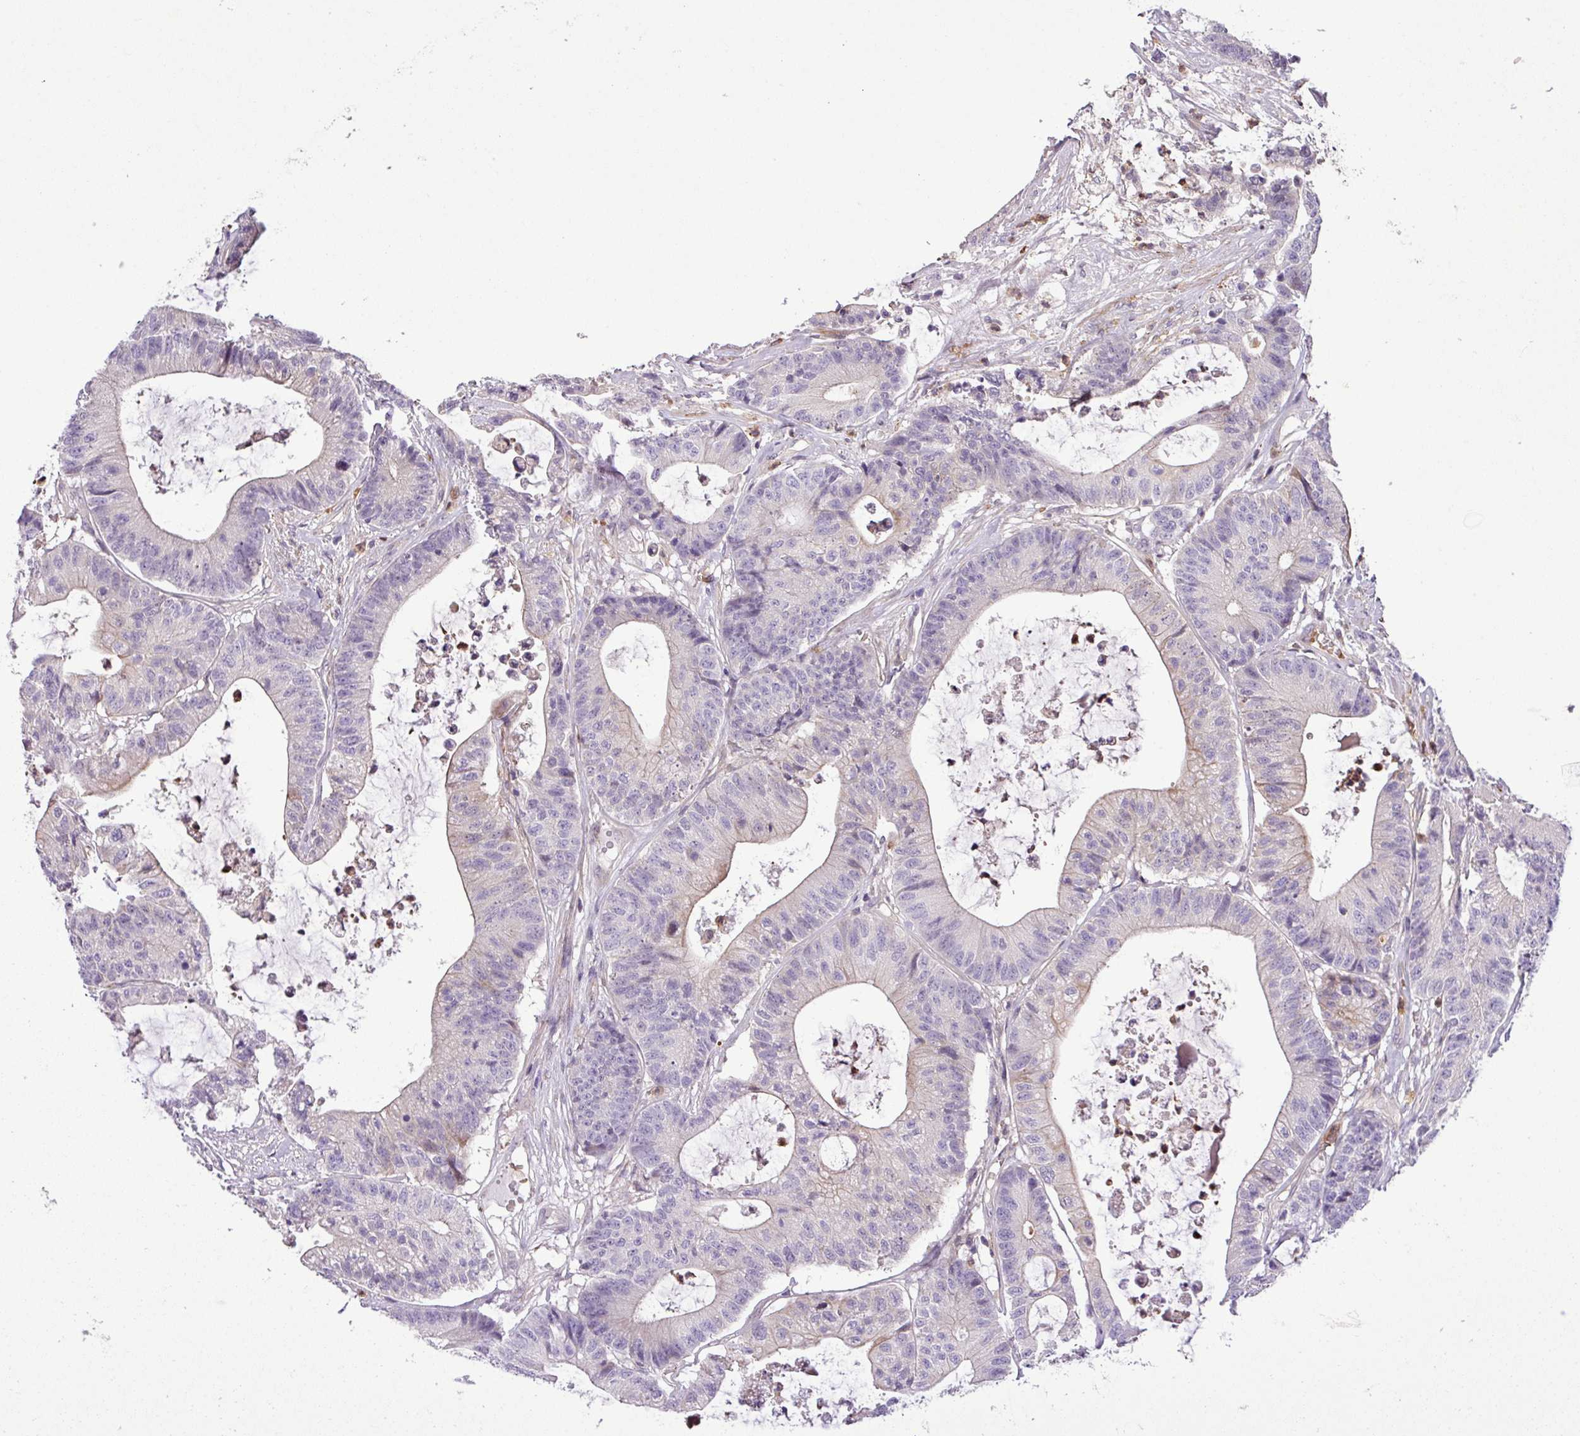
{"staining": {"intensity": "negative", "quantity": "none", "location": "none"}, "tissue": "colorectal cancer", "cell_type": "Tumor cells", "image_type": "cancer", "snomed": [{"axis": "morphology", "description": "Adenocarcinoma, NOS"}, {"axis": "topography", "description": "Colon"}], "caption": "An immunohistochemistry (IHC) image of colorectal cancer is shown. There is no staining in tumor cells of colorectal cancer.", "gene": "NBEAL2", "patient": {"sex": "female", "age": 84}}